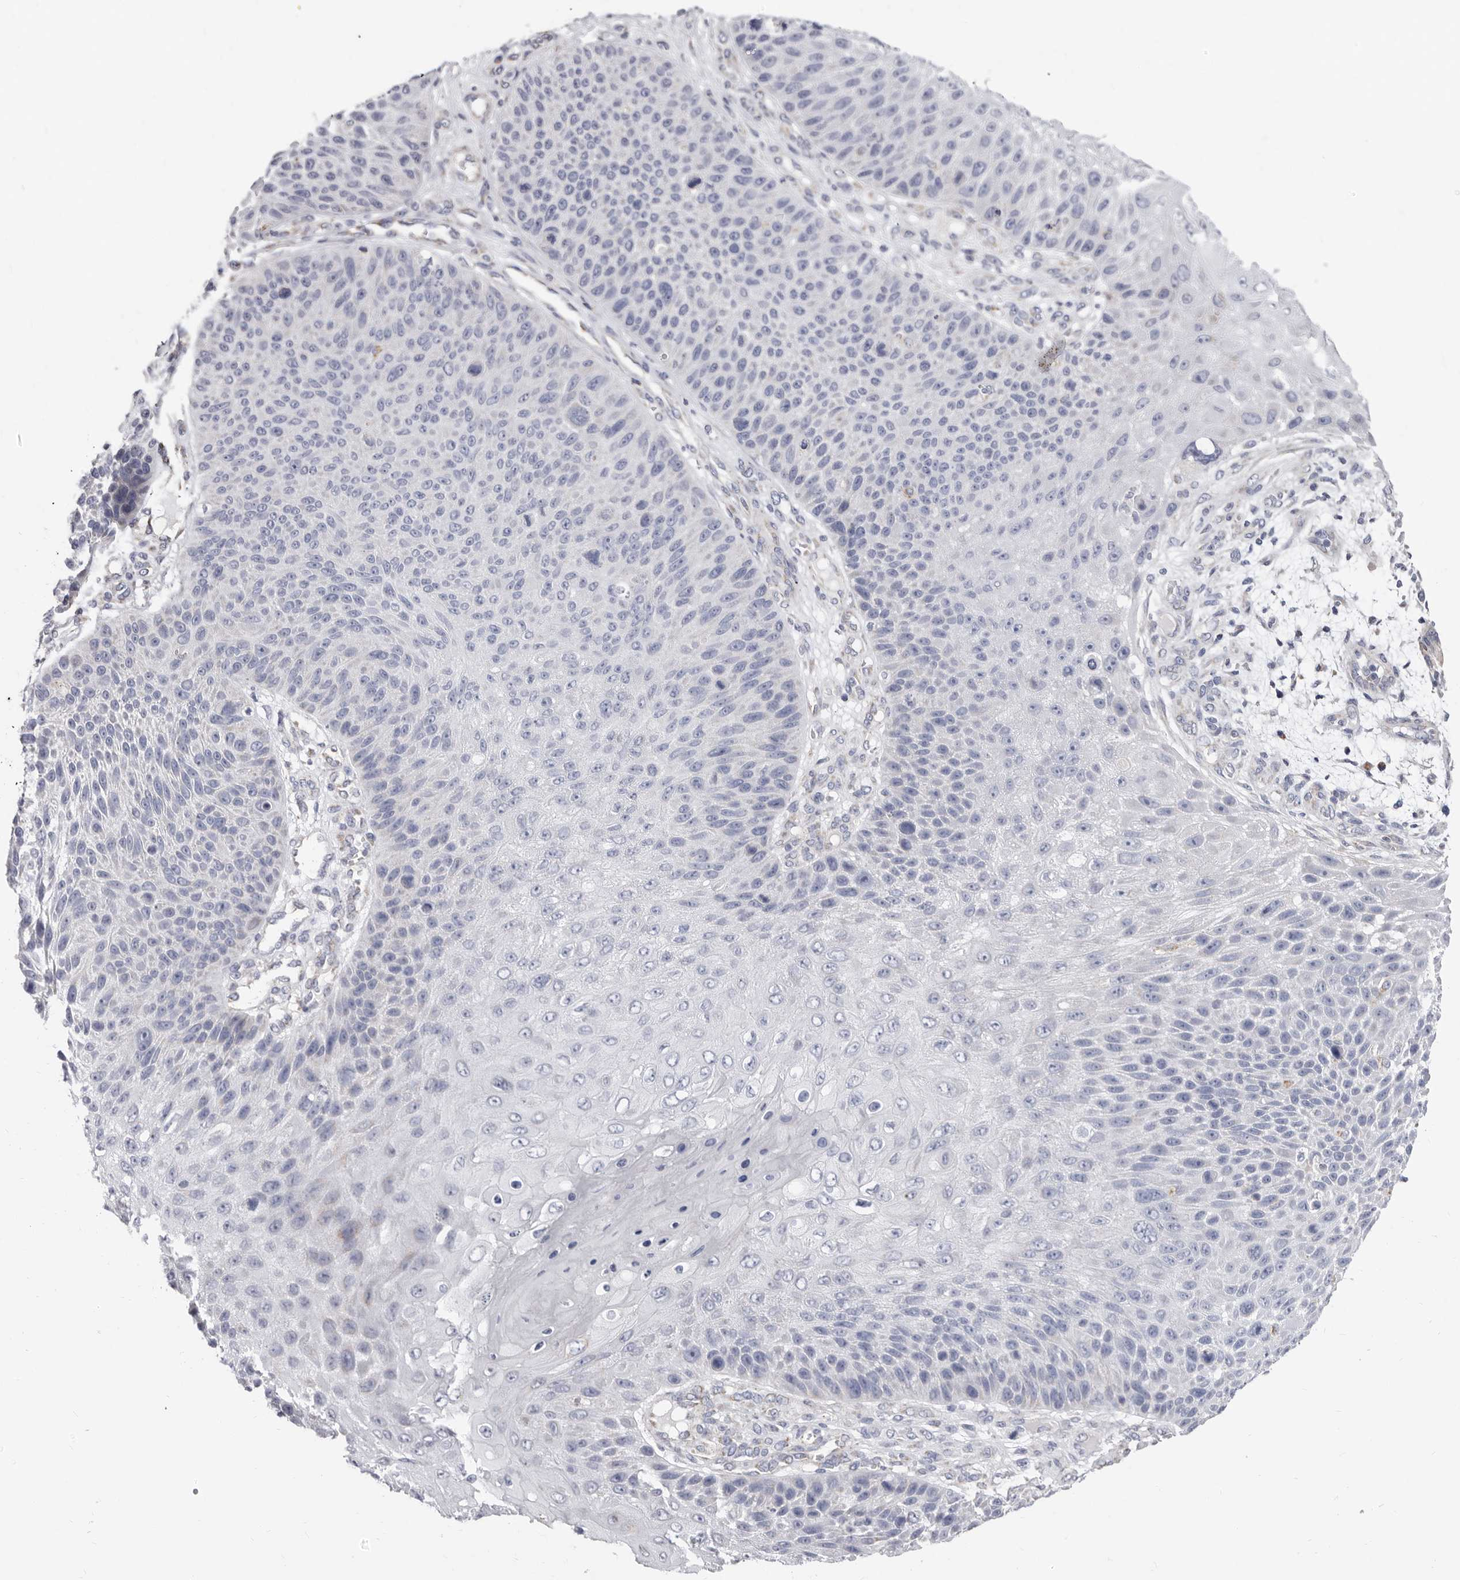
{"staining": {"intensity": "weak", "quantity": "<25%", "location": "cytoplasmic/membranous"}, "tissue": "skin cancer", "cell_type": "Tumor cells", "image_type": "cancer", "snomed": [{"axis": "morphology", "description": "Squamous cell carcinoma, NOS"}, {"axis": "topography", "description": "Skin"}], "caption": "Histopathology image shows no significant protein expression in tumor cells of skin cancer.", "gene": "RSPO2", "patient": {"sex": "female", "age": 88}}